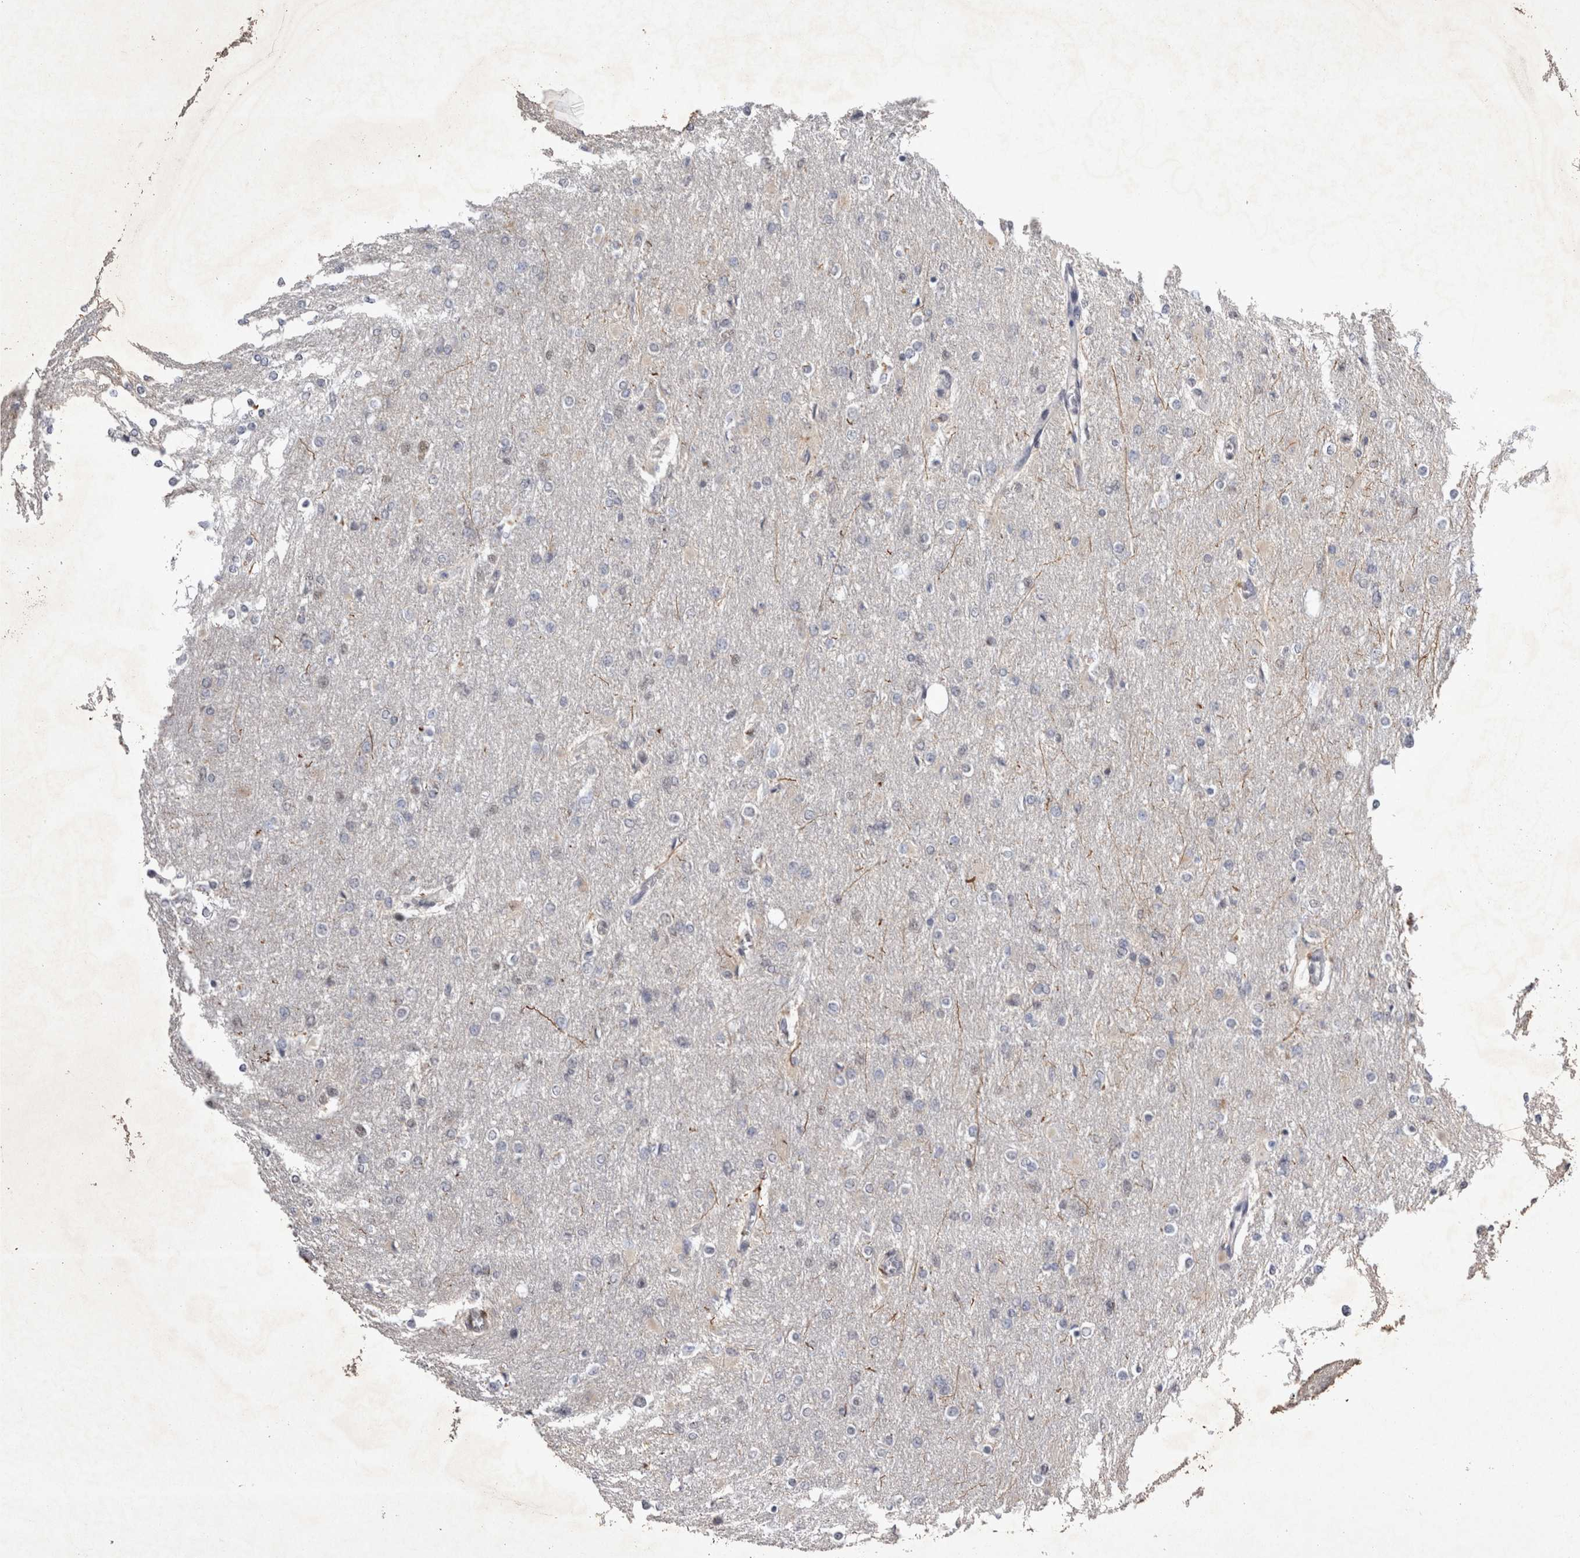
{"staining": {"intensity": "negative", "quantity": "none", "location": "none"}, "tissue": "glioma", "cell_type": "Tumor cells", "image_type": "cancer", "snomed": [{"axis": "morphology", "description": "Glioma, malignant, High grade"}, {"axis": "topography", "description": "Cerebral cortex"}], "caption": "This is a photomicrograph of immunohistochemistry staining of glioma, which shows no expression in tumor cells.", "gene": "RBM6", "patient": {"sex": "female", "age": 36}}